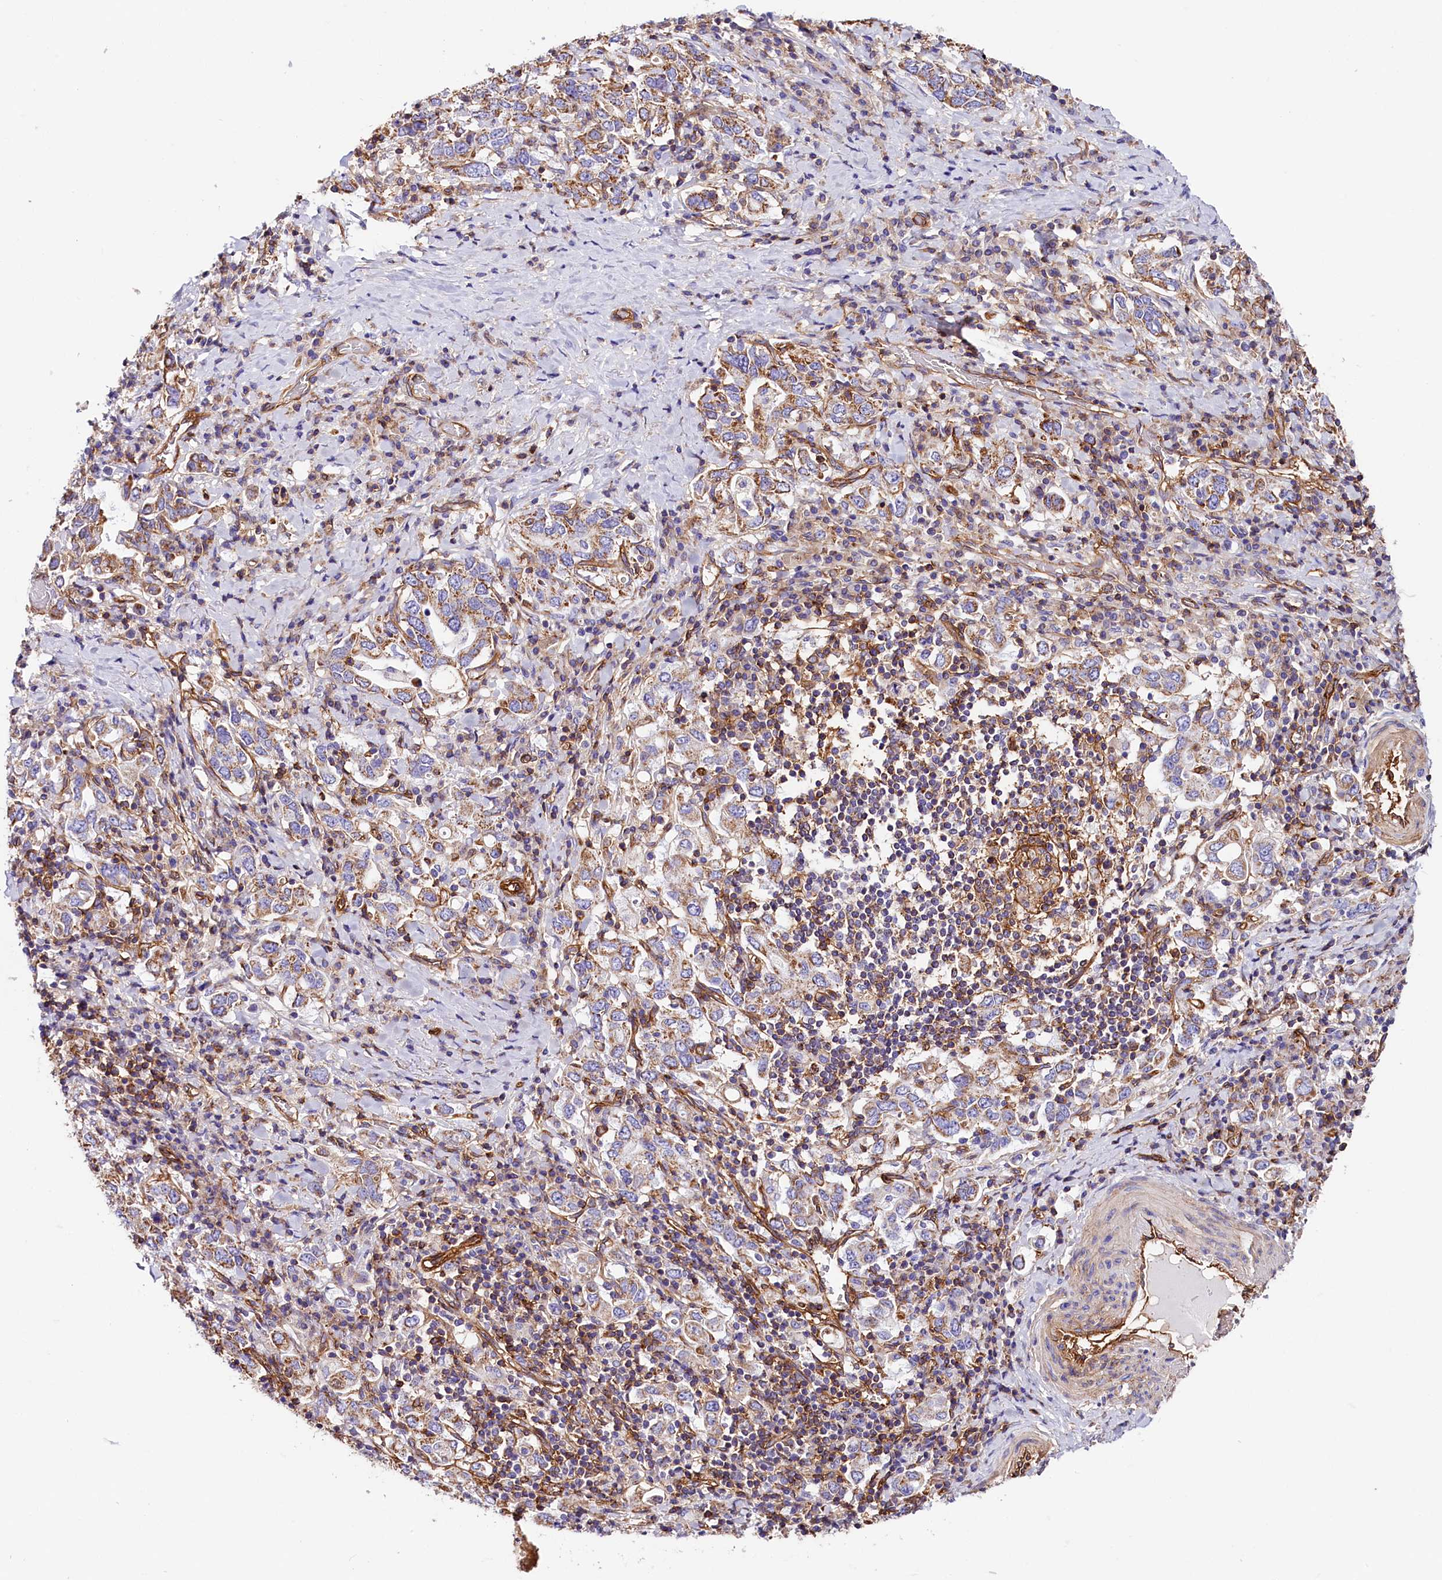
{"staining": {"intensity": "moderate", "quantity": "25%-75%", "location": "cytoplasmic/membranous"}, "tissue": "stomach cancer", "cell_type": "Tumor cells", "image_type": "cancer", "snomed": [{"axis": "morphology", "description": "Adenocarcinoma, NOS"}, {"axis": "topography", "description": "Stomach, upper"}, {"axis": "topography", "description": "Stomach"}], "caption": "Approximately 25%-75% of tumor cells in stomach adenocarcinoma reveal moderate cytoplasmic/membranous protein positivity as visualized by brown immunohistochemical staining.", "gene": "ATP2B4", "patient": {"sex": "male", "age": 62}}